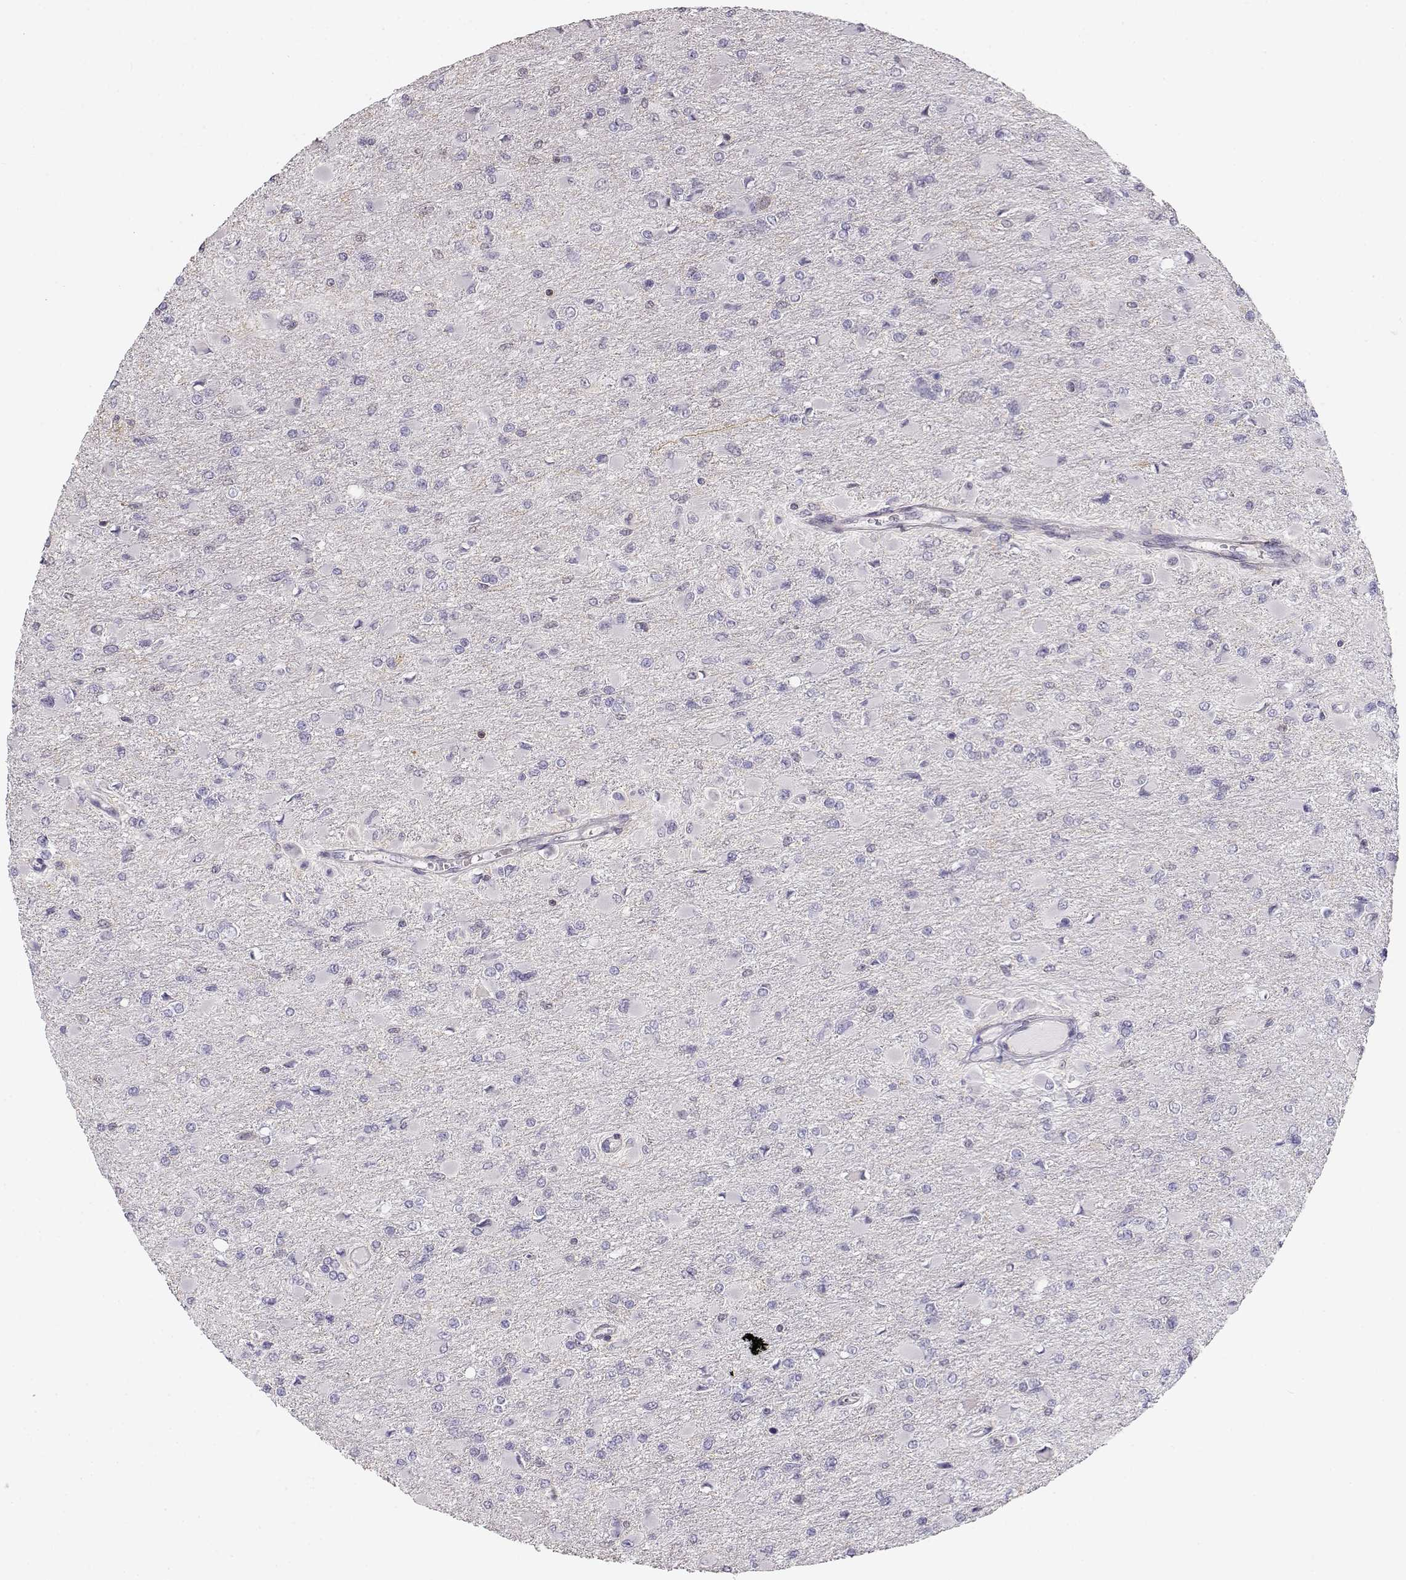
{"staining": {"intensity": "negative", "quantity": "none", "location": "none"}, "tissue": "glioma", "cell_type": "Tumor cells", "image_type": "cancer", "snomed": [{"axis": "morphology", "description": "Glioma, malignant, High grade"}, {"axis": "topography", "description": "Cerebral cortex"}], "caption": "This is a micrograph of IHC staining of glioma, which shows no staining in tumor cells. (Brightfield microscopy of DAB (3,3'-diaminobenzidine) immunohistochemistry at high magnification).", "gene": "DAPL1", "patient": {"sex": "female", "age": 36}}